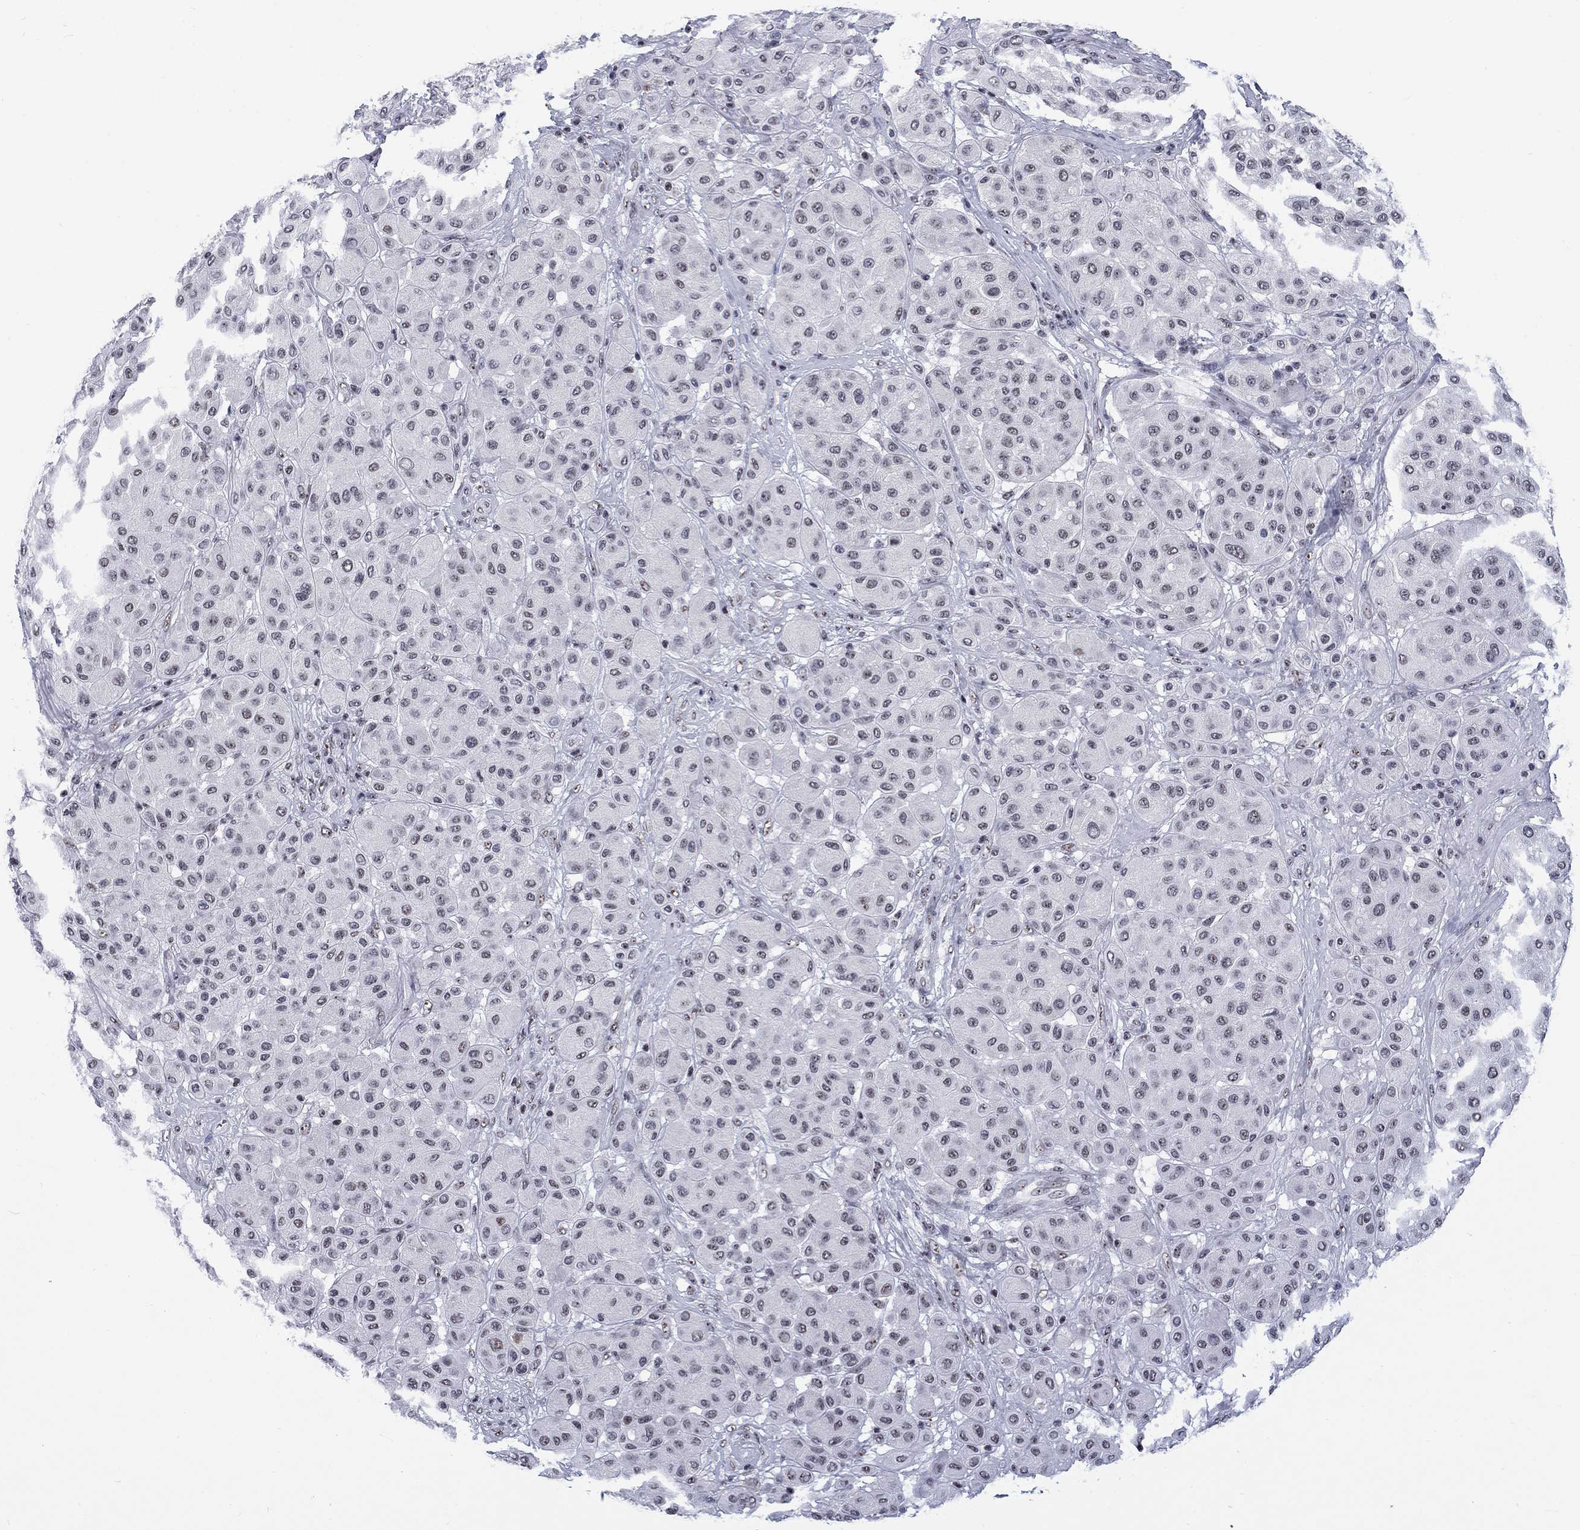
{"staining": {"intensity": "negative", "quantity": "none", "location": "none"}, "tissue": "melanoma", "cell_type": "Tumor cells", "image_type": "cancer", "snomed": [{"axis": "morphology", "description": "Malignant melanoma, Metastatic site"}, {"axis": "topography", "description": "Smooth muscle"}], "caption": "Tumor cells show no significant positivity in malignant melanoma (metastatic site).", "gene": "CSRNP3", "patient": {"sex": "male", "age": 41}}